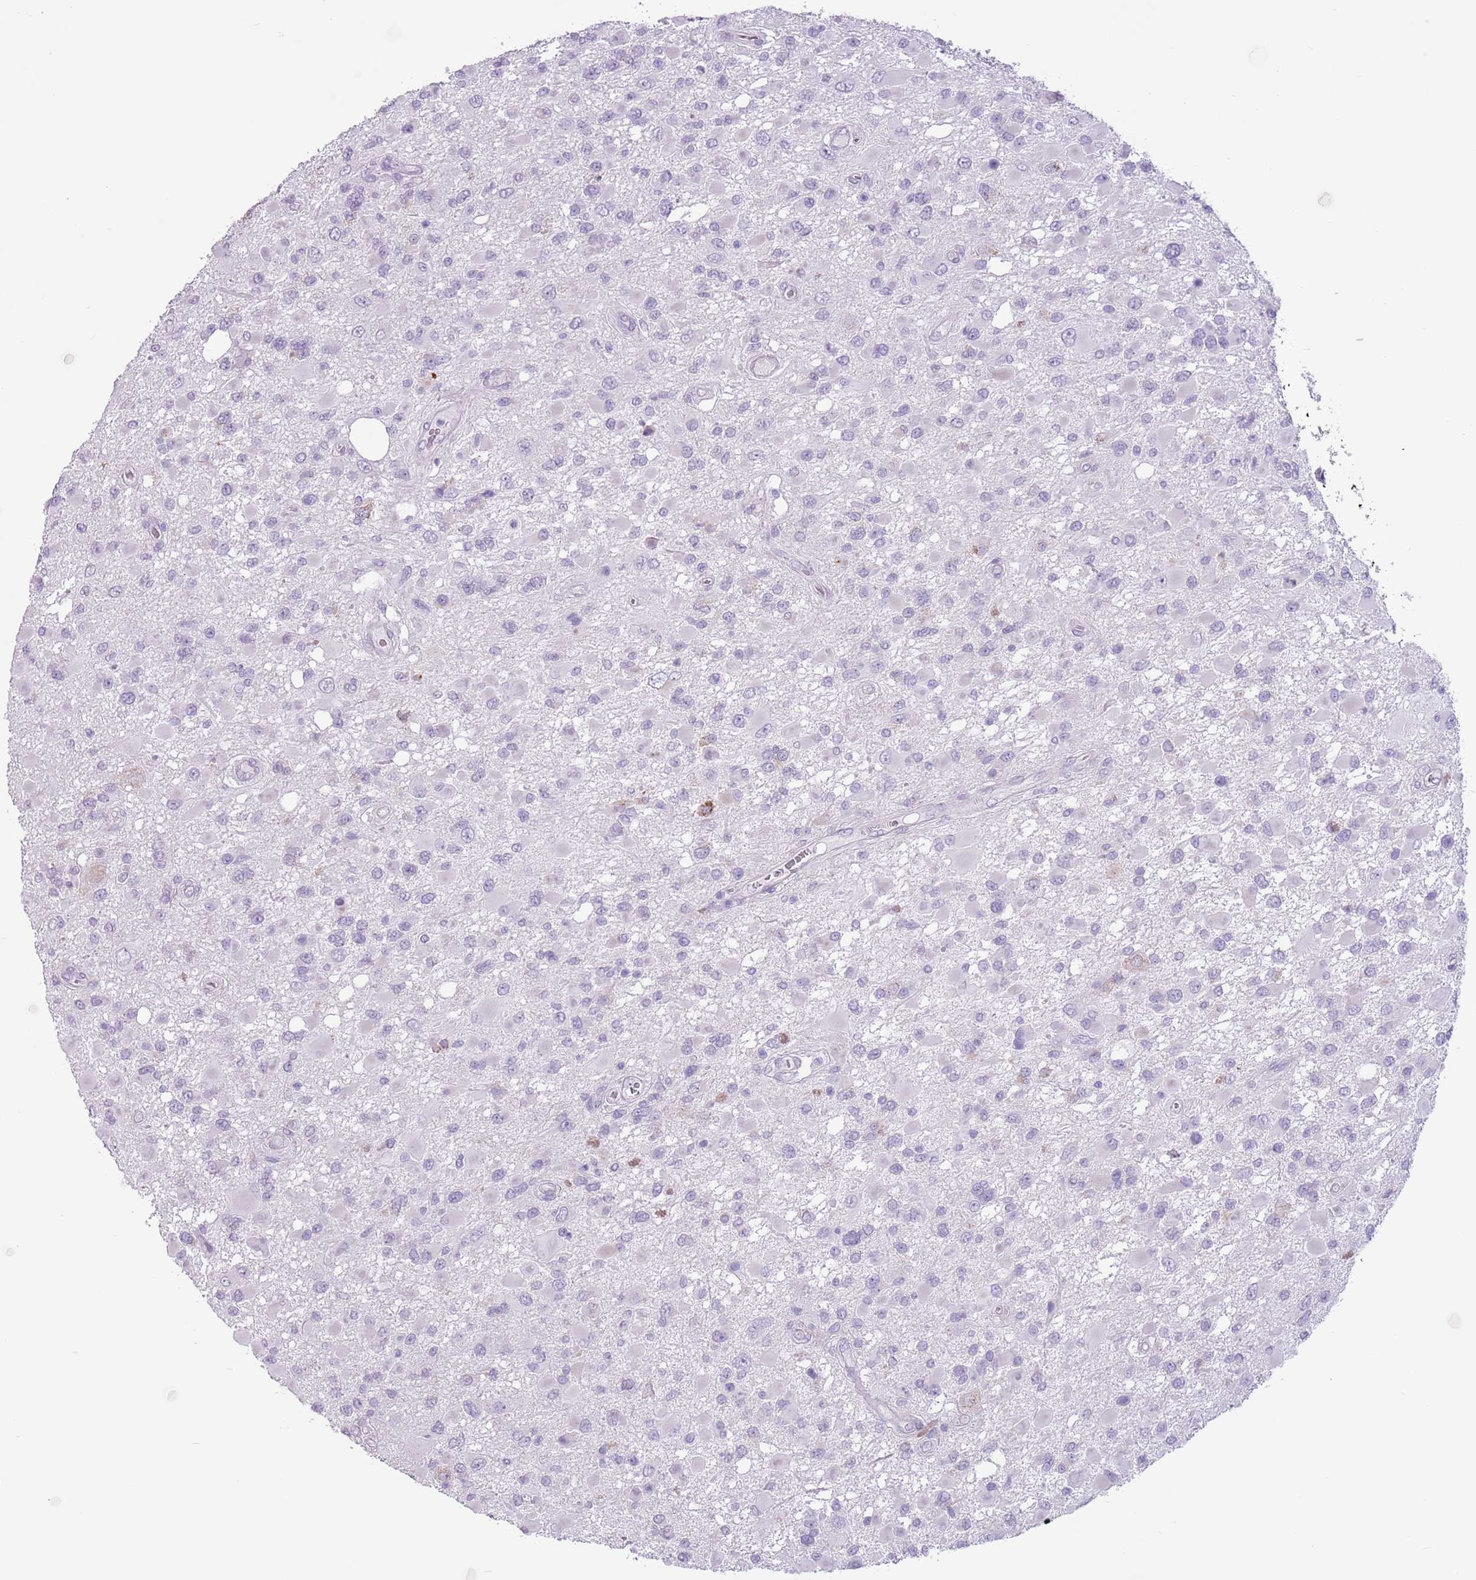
{"staining": {"intensity": "negative", "quantity": "none", "location": "none"}, "tissue": "glioma", "cell_type": "Tumor cells", "image_type": "cancer", "snomed": [{"axis": "morphology", "description": "Glioma, malignant, High grade"}, {"axis": "topography", "description": "Brain"}], "caption": "Tumor cells are negative for brown protein staining in malignant glioma (high-grade).", "gene": "HYOU1", "patient": {"sex": "male", "age": 53}}